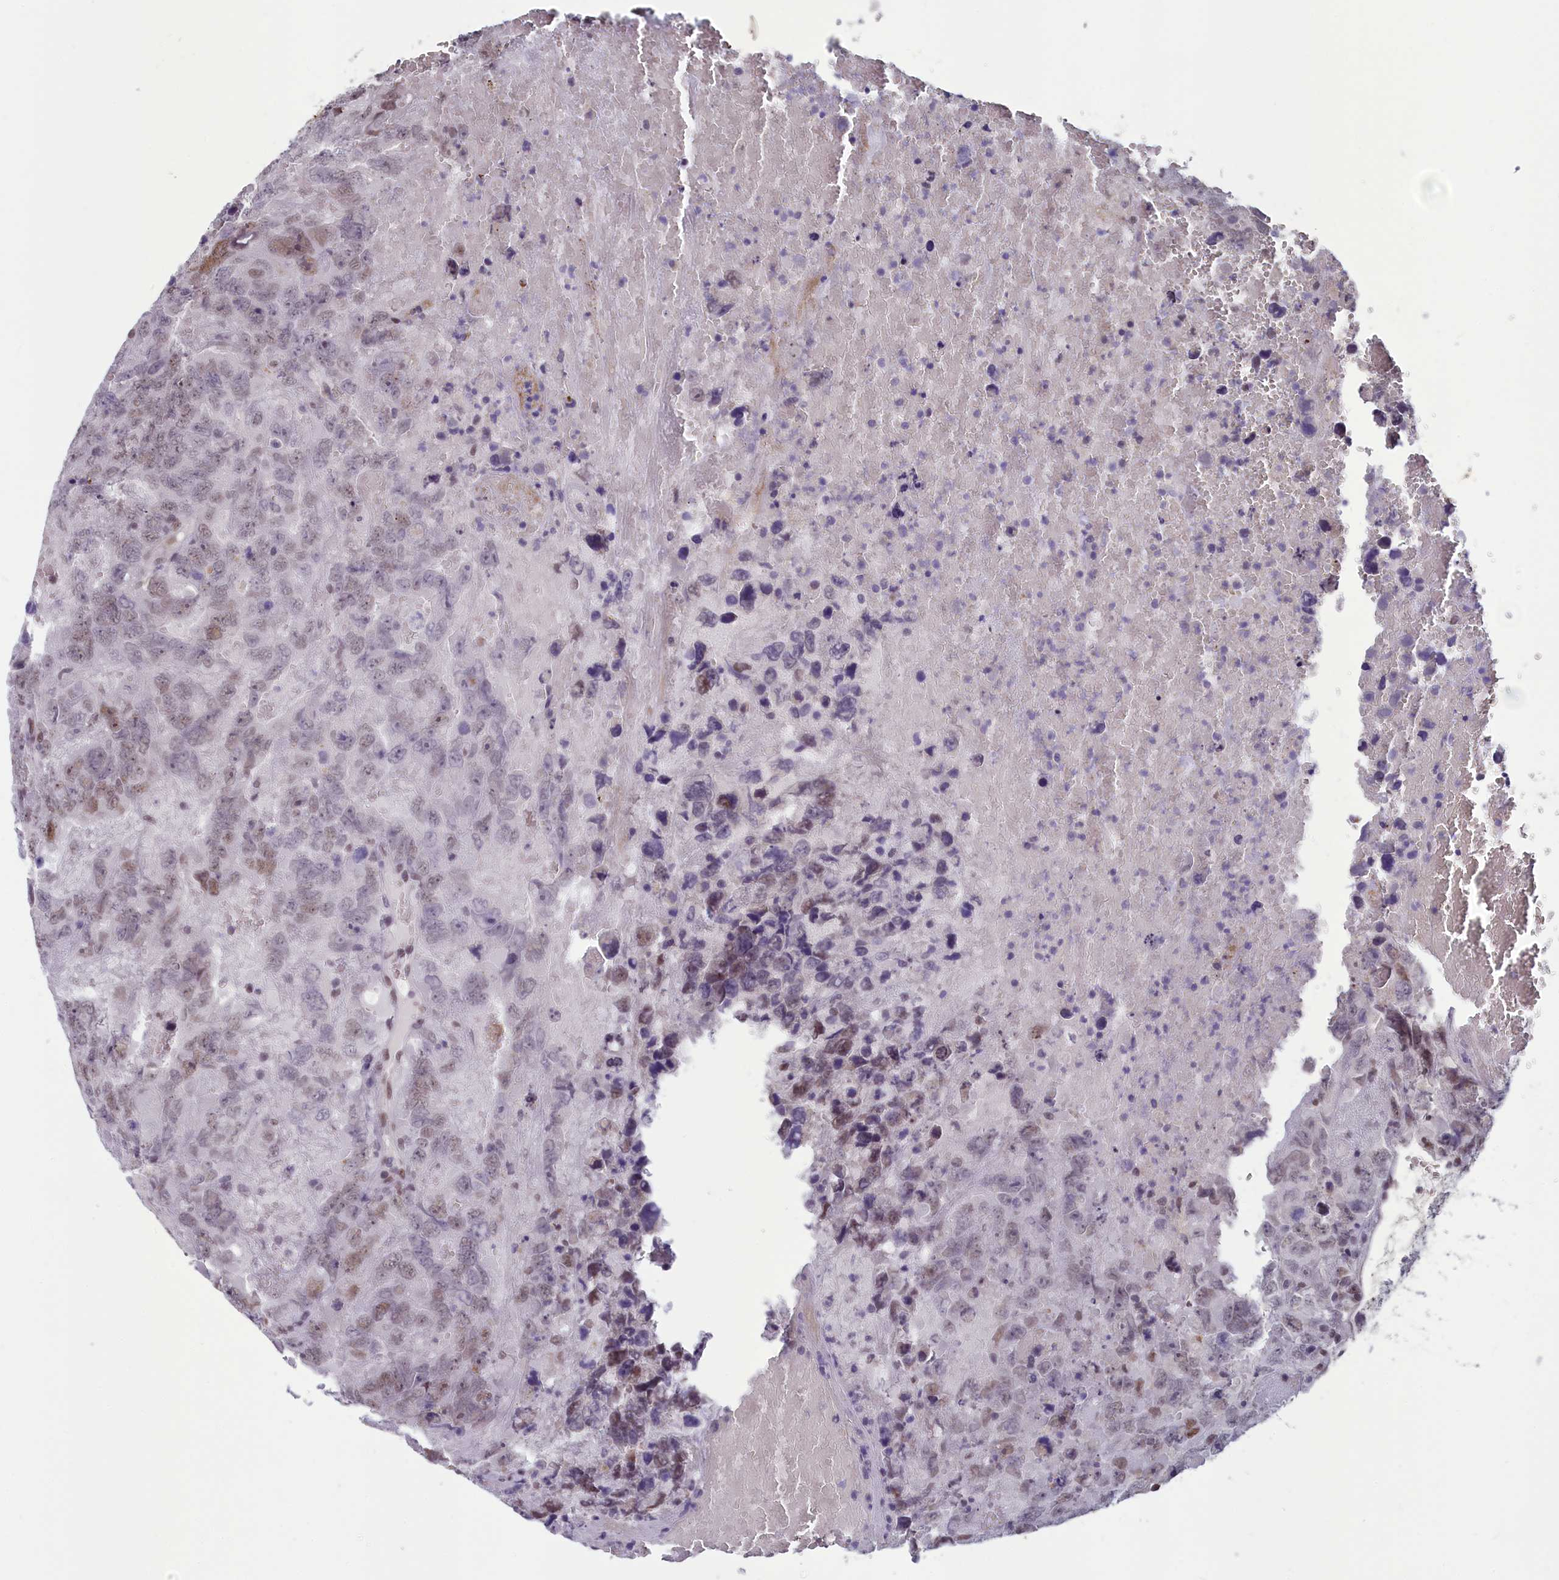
{"staining": {"intensity": "weak", "quantity": "25%-75%", "location": "nuclear"}, "tissue": "testis cancer", "cell_type": "Tumor cells", "image_type": "cancer", "snomed": [{"axis": "morphology", "description": "Carcinoma, Embryonal, NOS"}, {"axis": "topography", "description": "Testis"}], "caption": "An image of testis cancer (embryonal carcinoma) stained for a protein shows weak nuclear brown staining in tumor cells. (brown staining indicates protein expression, while blue staining denotes nuclei).", "gene": "MT-CO3", "patient": {"sex": "male", "age": 45}}